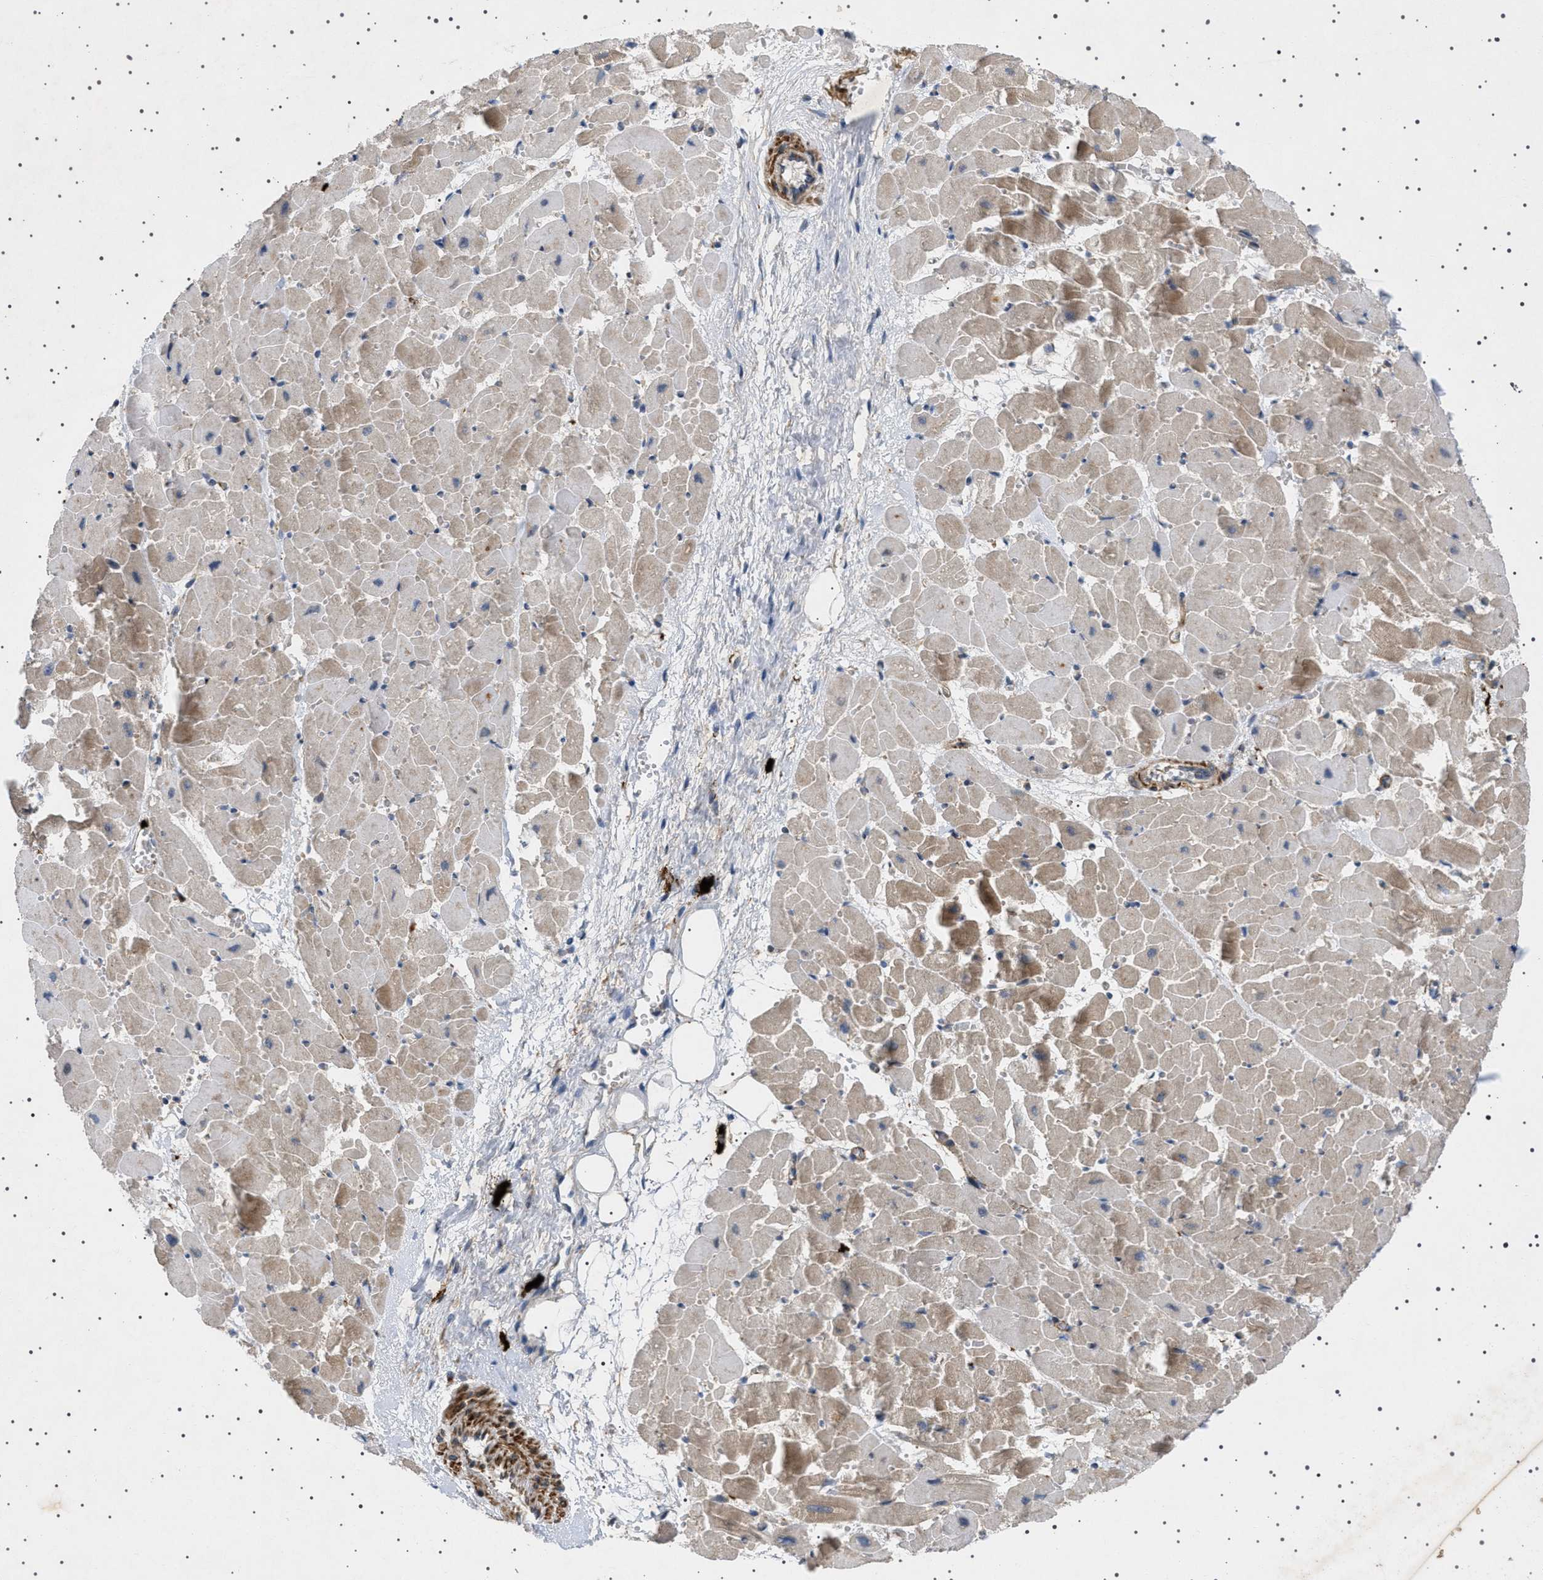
{"staining": {"intensity": "strong", "quantity": ">75%", "location": "cytoplasmic/membranous"}, "tissue": "heart muscle", "cell_type": "Cardiomyocytes", "image_type": "normal", "snomed": [{"axis": "morphology", "description": "Normal tissue, NOS"}, {"axis": "topography", "description": "Heart"}], "caption": "Immunohistochemical staining of unremarkable human heart muscle shows high levels of strong cytoplasmic/membranous positivity in approximately >75% of cardiomyocytes. Nuclei are stained in blue.", "gene": "CCDC186", "patient": {"sex": "female", "age": 19}}